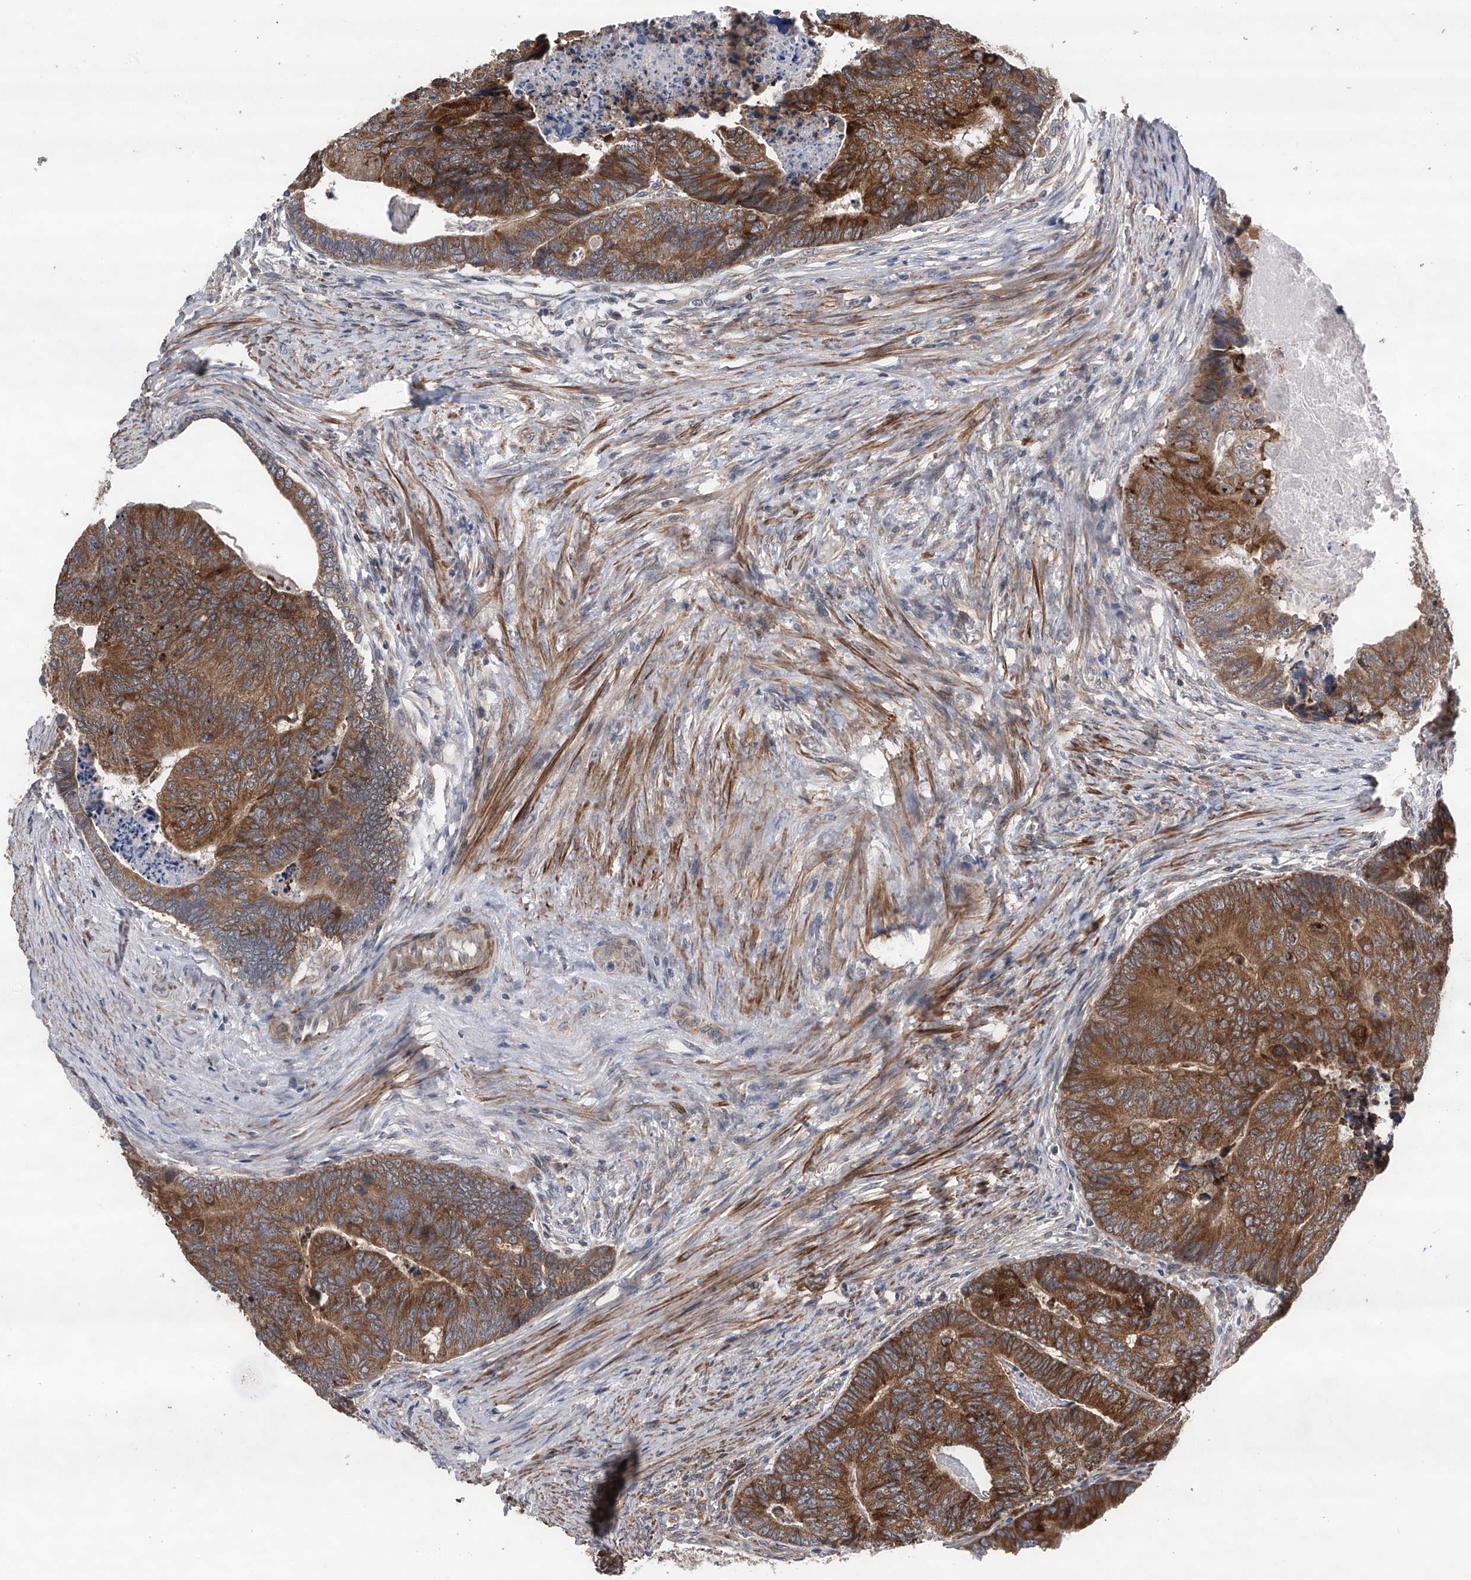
{"staining": {"intensity": "strong", "quantity": ">75%", "location": "cytoplasmic/membranous"}, "tissue": "colorectal cancer", "cell_type": "Tumor cells", "image_type": "cancer", "snomed": [{"axis": "morphology", "description": "Adenocarcinoma, NOS"}, {"axis": "topography", "description": "Colon"}], "caption": "Brown immunohistochemical staining in human adenocarcinoma (colorectal) shows strong cytoplasmic/membranous staining in about >75% of tumor cells. The staining is performed using DAB brown chromogen to label protein expression. The nuclei are counter-stained blue using hematoxylin.", "gene": "SPOCK1", "patient": {"sex": "female", "age": 67}}